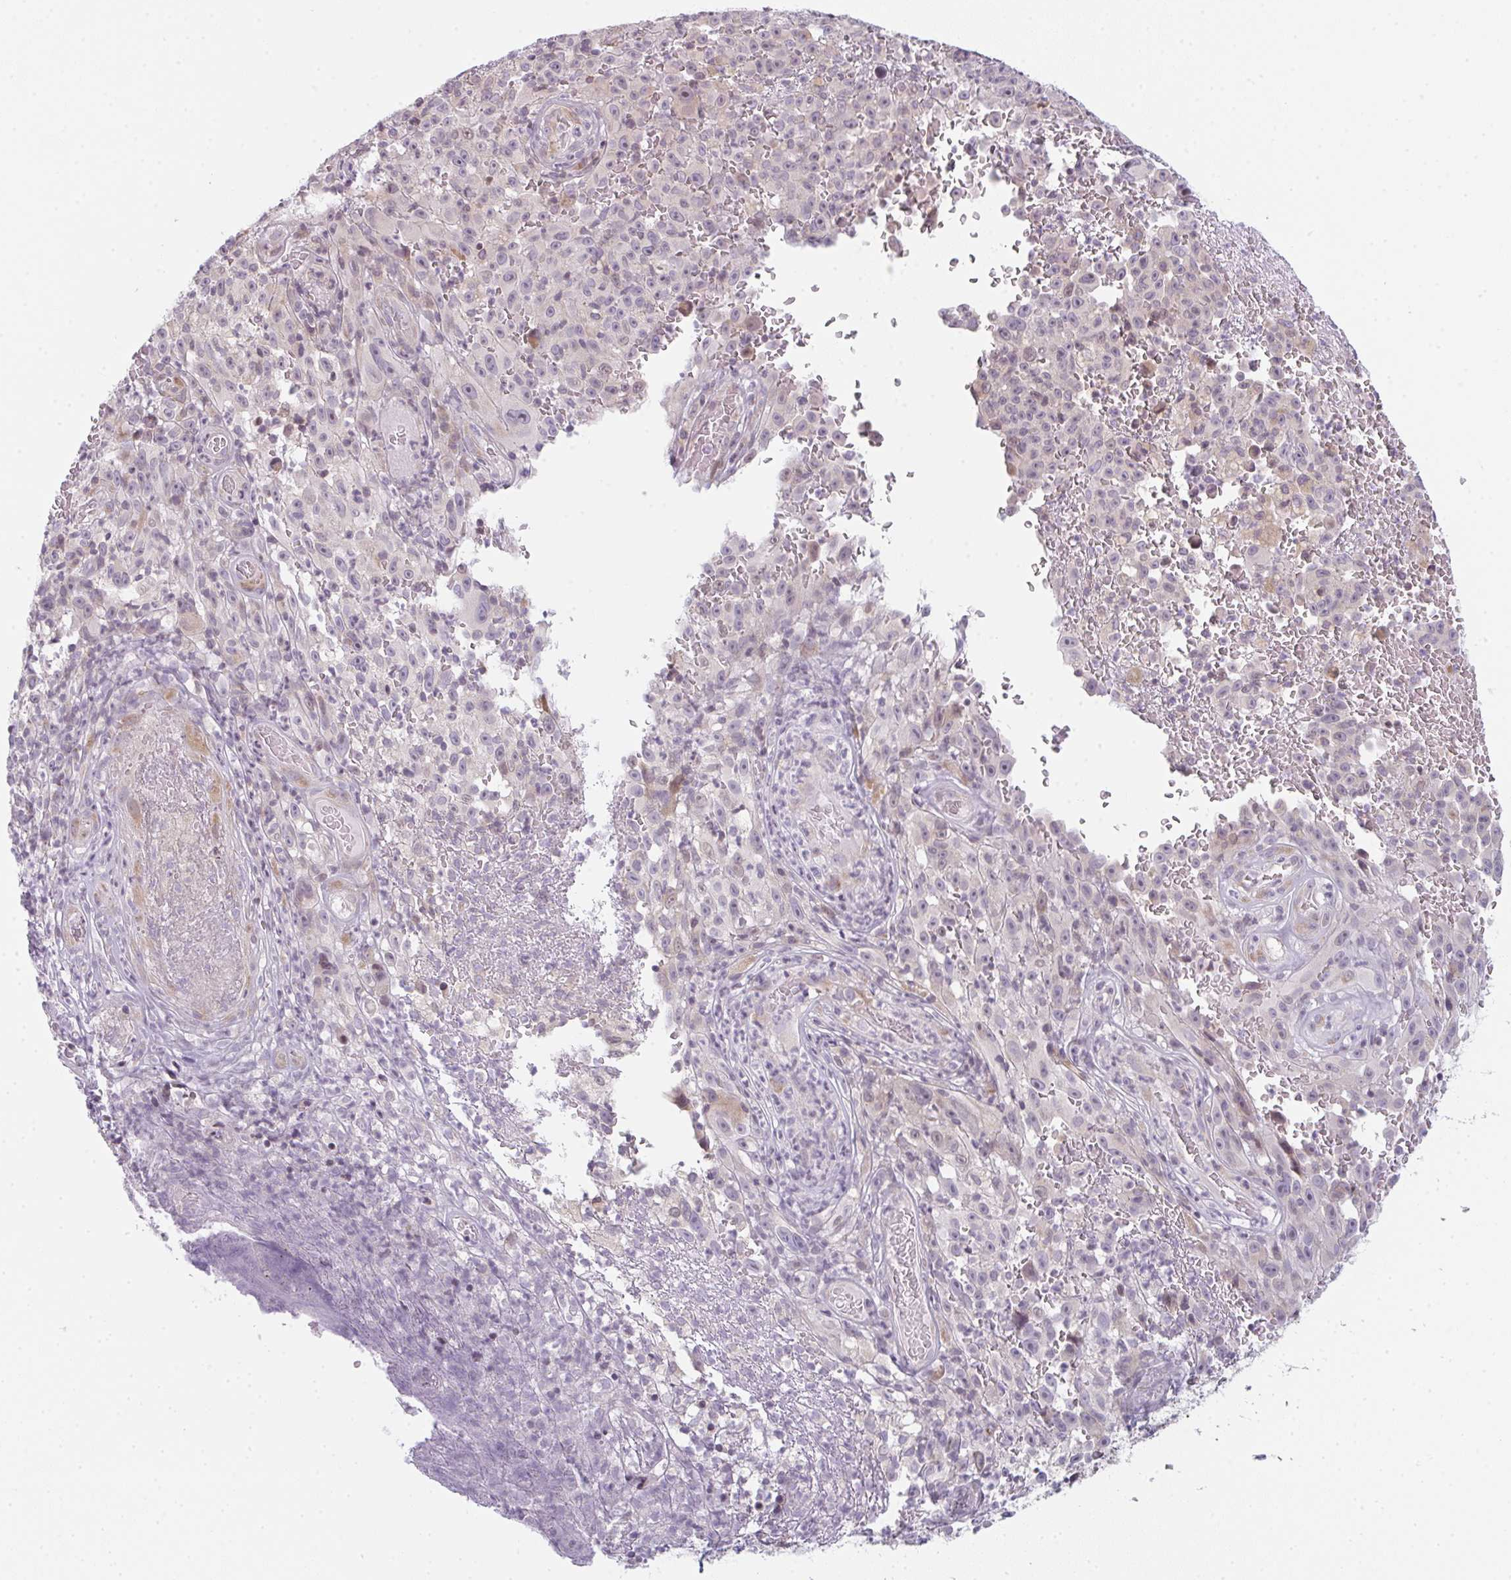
{"staining": {"intensity": "weak", "quantity": "<25%", "location": "cytoplasmic/membranous"}, "tissue": "melanoma", "cell_type": "Tumor cells", "image_type": "cancer", "snomed": [{"axis": "morphology", "description": "Malignant melanoma, NOS"}, {"axis": "topography", "description": "Skin"}], "caption": "Immunohistochemistry micrograph of neoplastic tissue: human melanoma stained with DAB displays no significant protein staining in tumor cells. (DAB IHC visualized using brightfield microscopy, high magnification).", "gene": "TMEM237", "patient": {"sex": "female", "age": 82}}